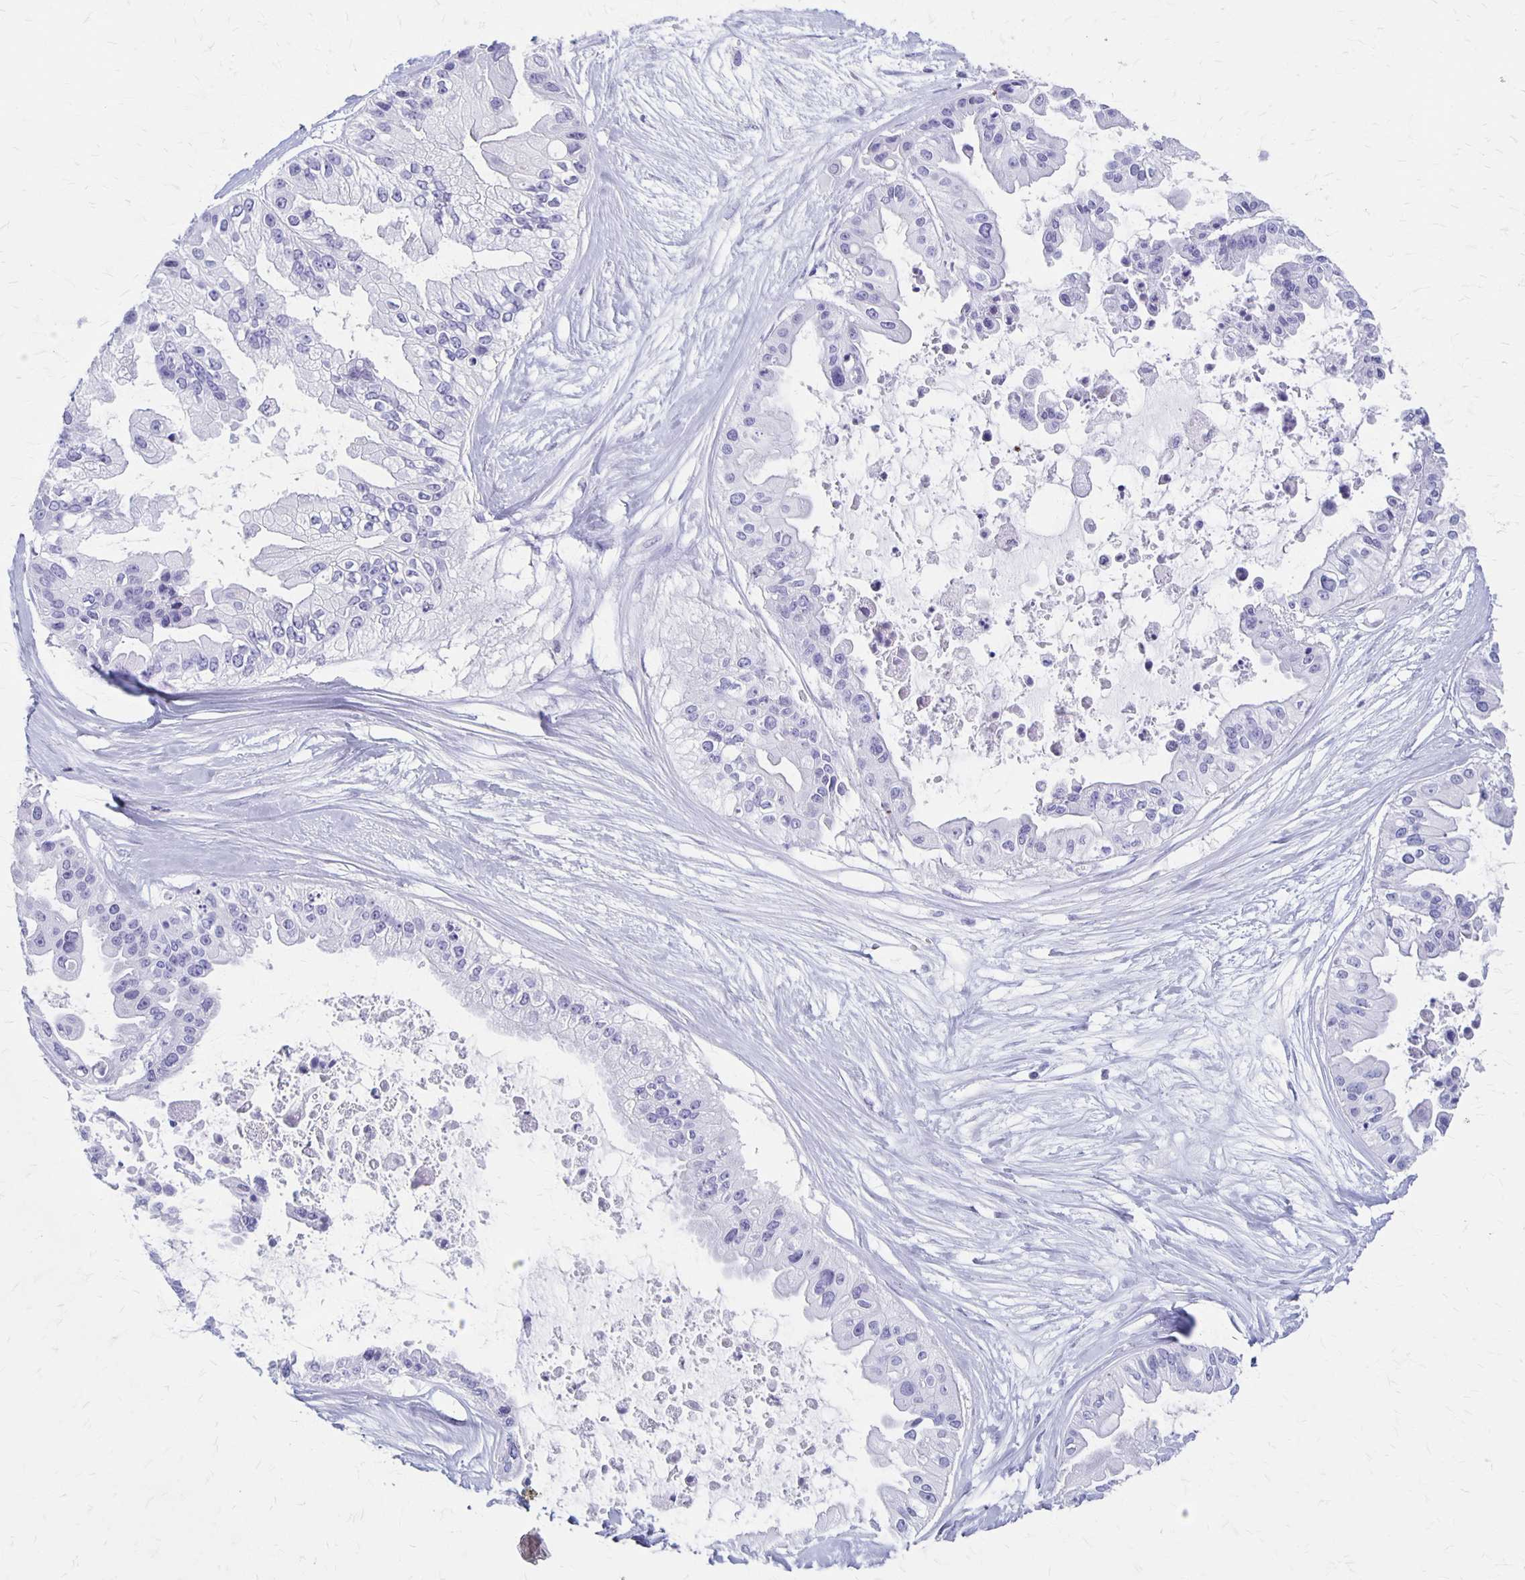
{"staining": {"intensity": "negative", "quantity": "none", "location": "none"}, "tissue": "ovarian cancer", "cell_type": "Tumor cells", "image_type": "cancer", "snomed": [{"axis": "morphology", "description": "Cystadenocarcinoma, serous, NOS"}, {"axis": "topography", "description": "Ovary"}], "caption": "High power microscopy image of an IHC photomicrograph of ovarian serous cystadenocarcinoma, revealing no significant expression in tumor cells.", "gene": "MAGEC2", "patient": {"sex": "female", "age": 56}}